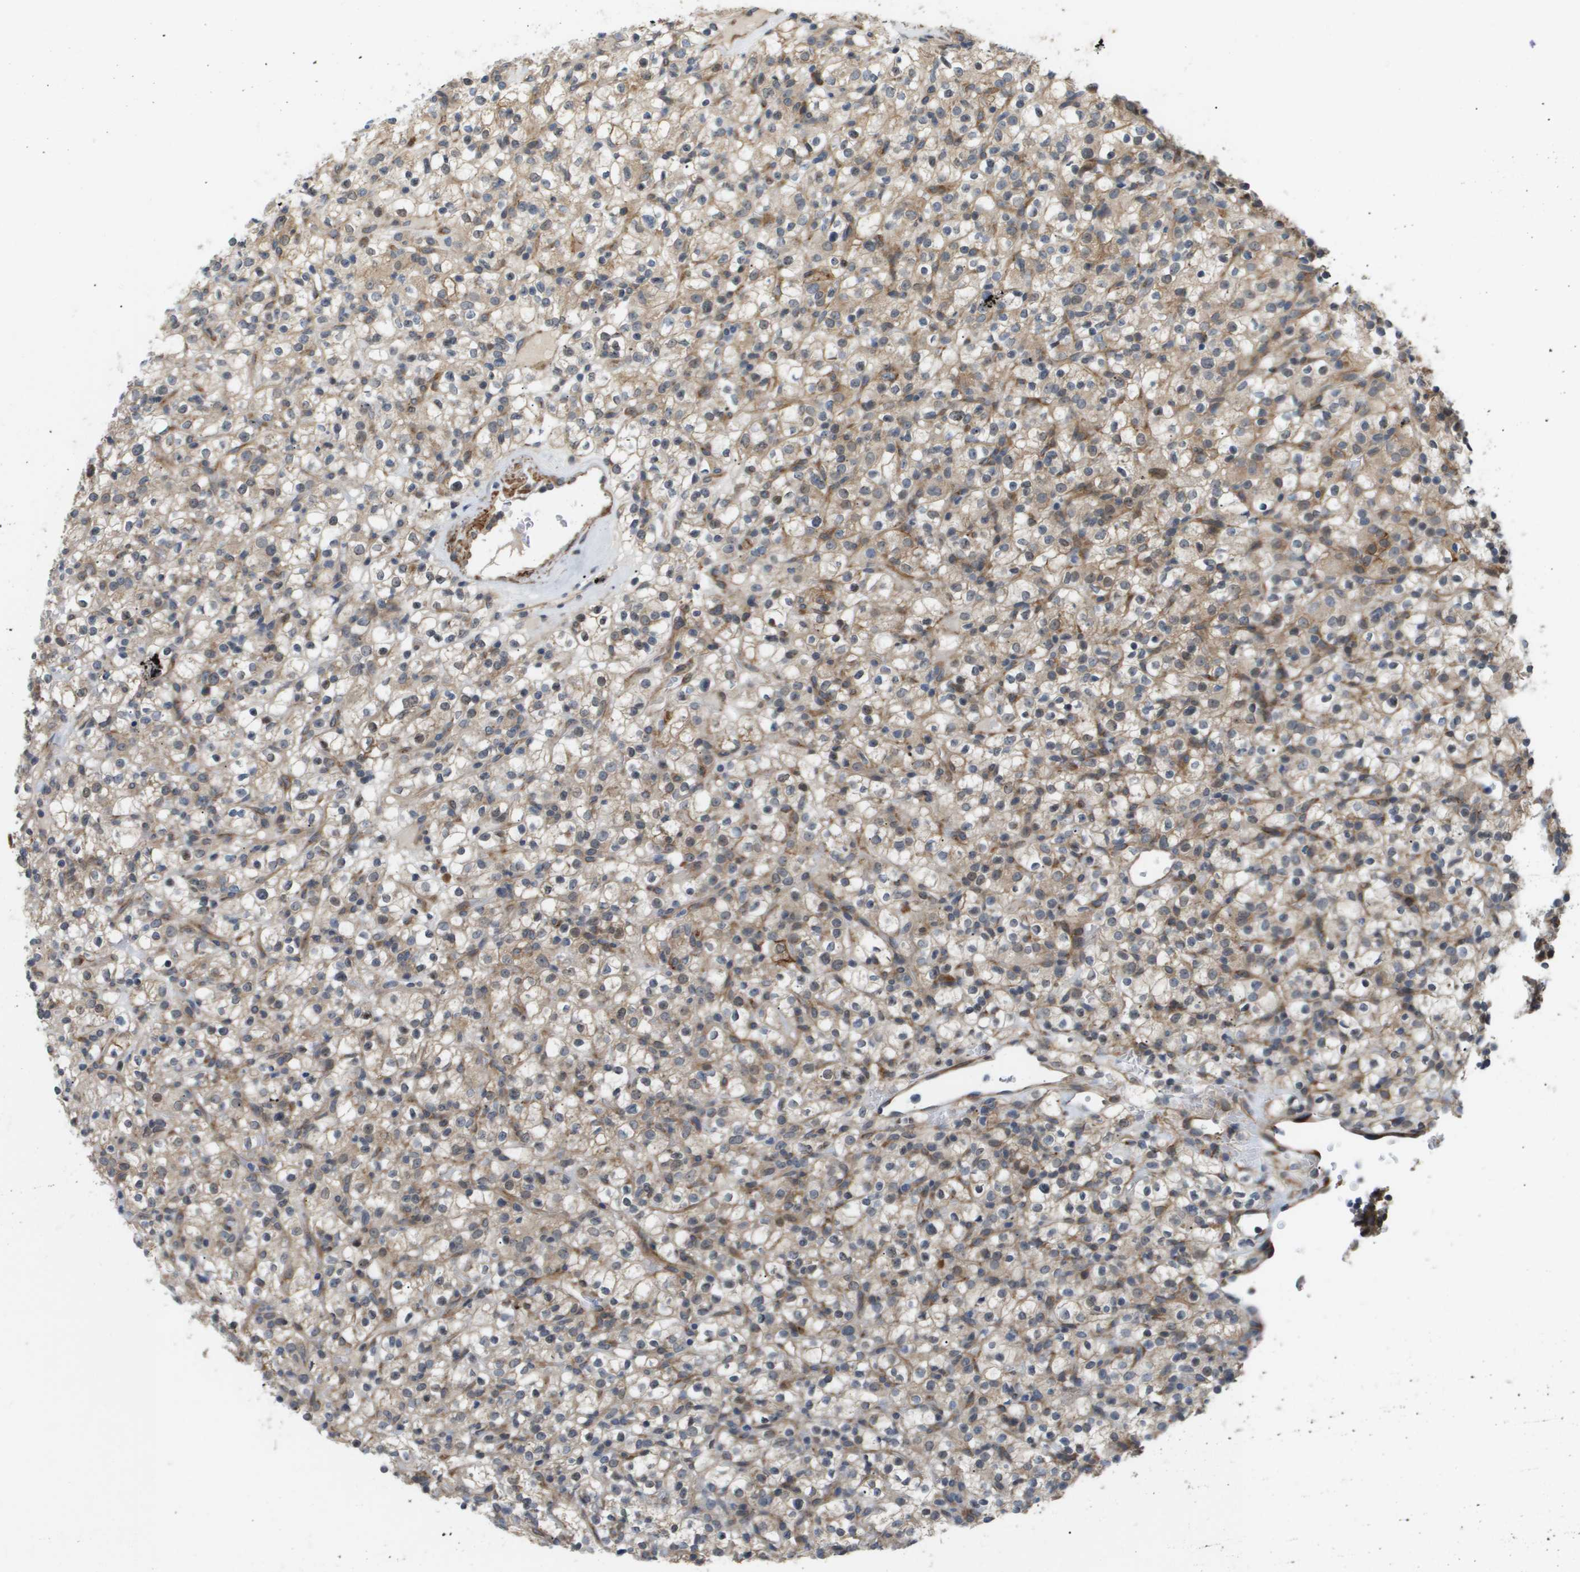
{"staining": {"intensity": "moderate", "quantity": ">75%", "location": "cytoplasmic/membranous"}, "tissue": "renal cancer", "cell_type": "Tumor cells", "image_type": "cancer", "snomed": [{"axis": "morphology", "description": "Normal tissue, NOS"}, {"axis": "morphology", "description": "Adenocarcinoma, NOS"}, {"axis": "topography", "description": "Kidney"}], "caption": "Immunohistochemistry histopathology image of neoplastic tissue: human renal adenocarcinoma stained using IHC demonstrates medium levels of moderate protein expression localized specifically in the cytoplasmic/membranous of tumor cells, appearing as a cytoplasmic/membranous brown color.", "gene": "OTUD5", "patient": {"sex": "female", "age": 72}}